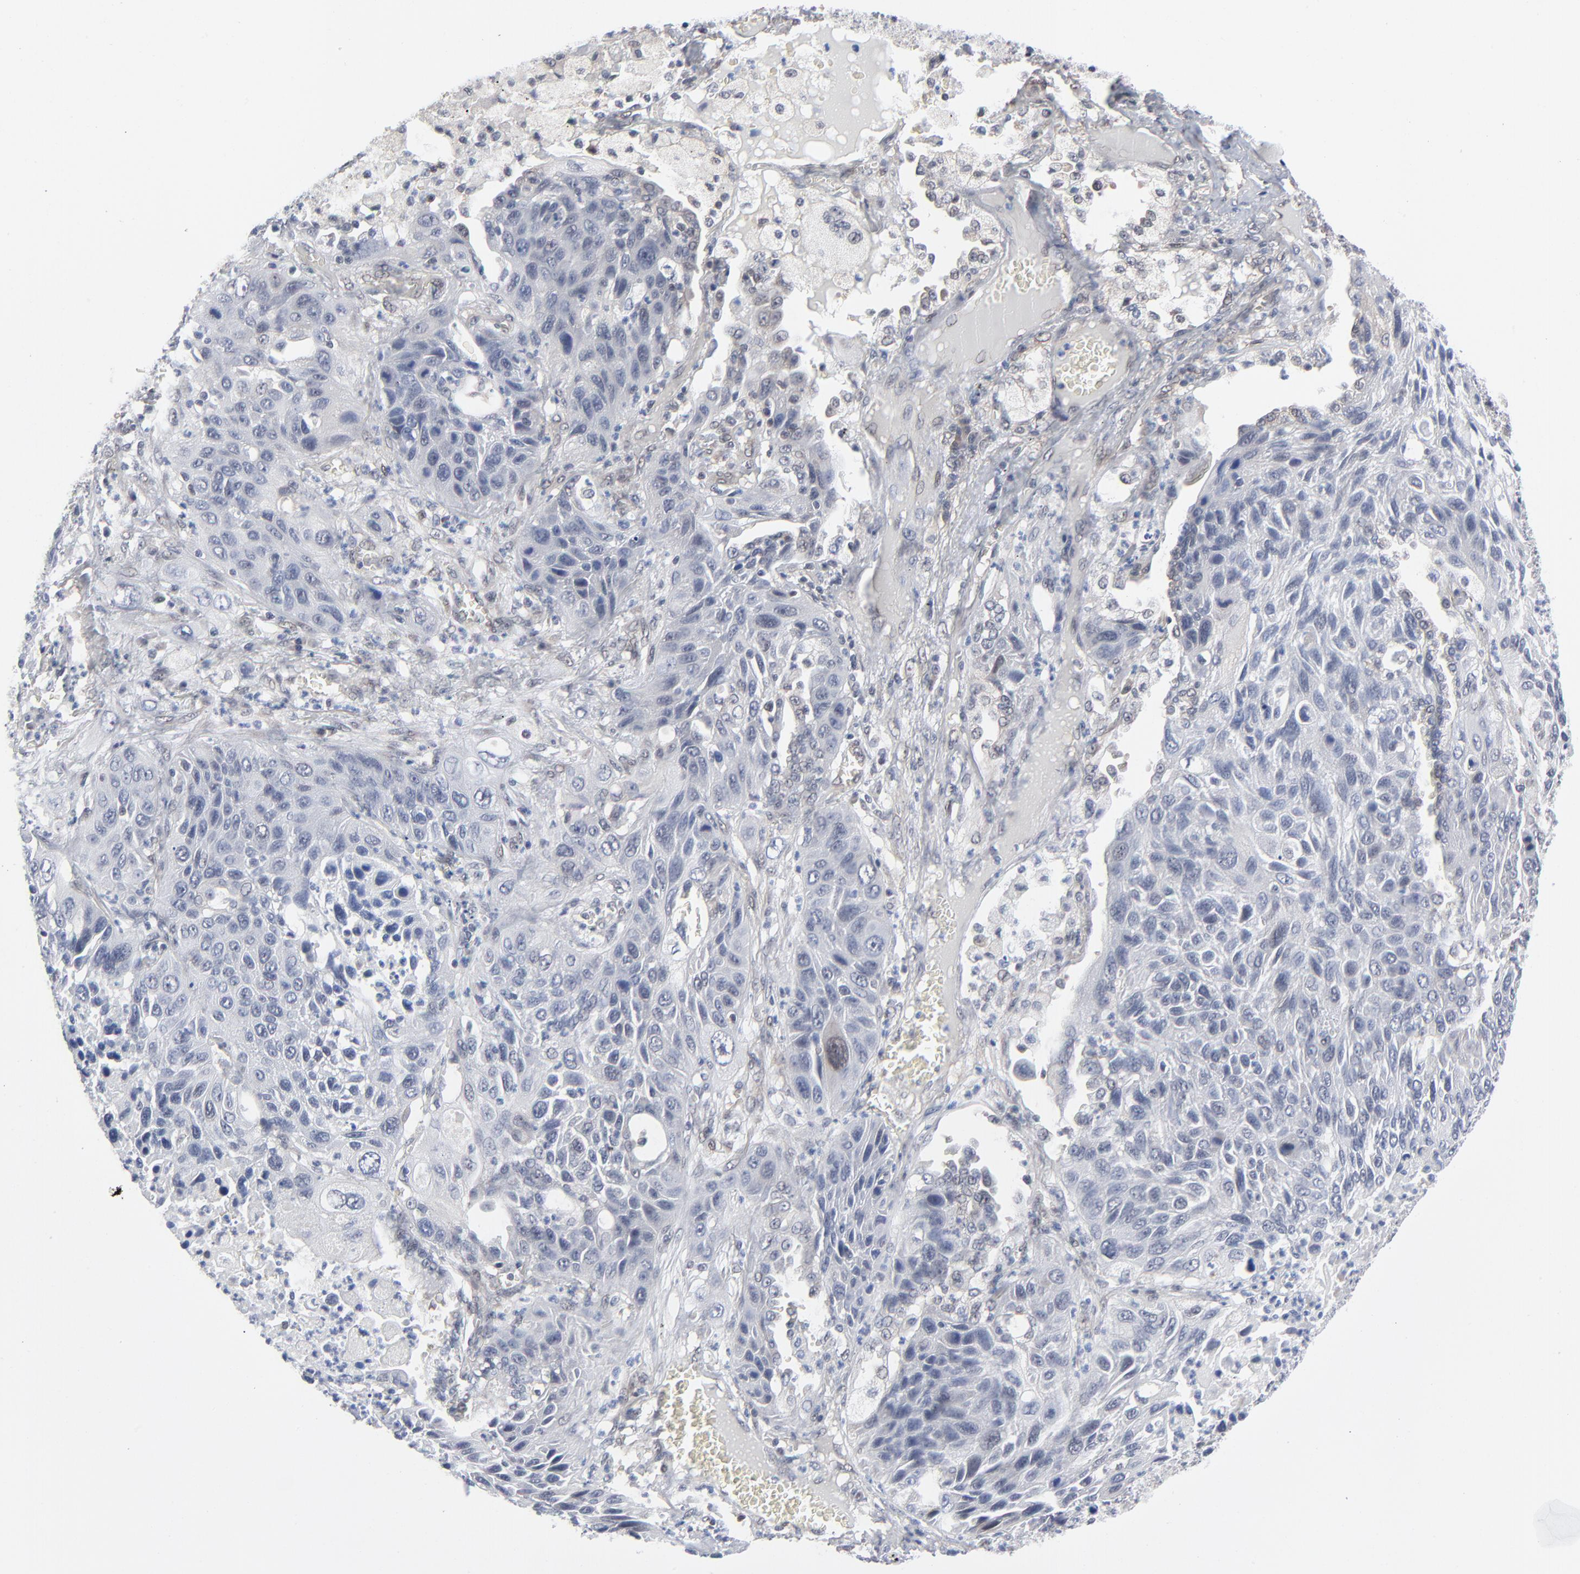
{"staining": {"intensity": "weak", "quantity": "<25%", "location": "cytoplasmic/membranous"}, "tissue": "lung cancer", "cell_type": "Tumor cells", "image_type": "cancer", "snomed": [{"axis": "morphology", "description": "Squamous cell carcinoma, NOS"}, {"axis": "topography", "description": "Lung"}], "caption": "The immunohistochemistry (IHC) image has no significant positivity in tumor cells of lung squamous cell carcinoma tissue.", "gene": "RPS6KB1", "patient": {"sex": "female", "age": 76}}